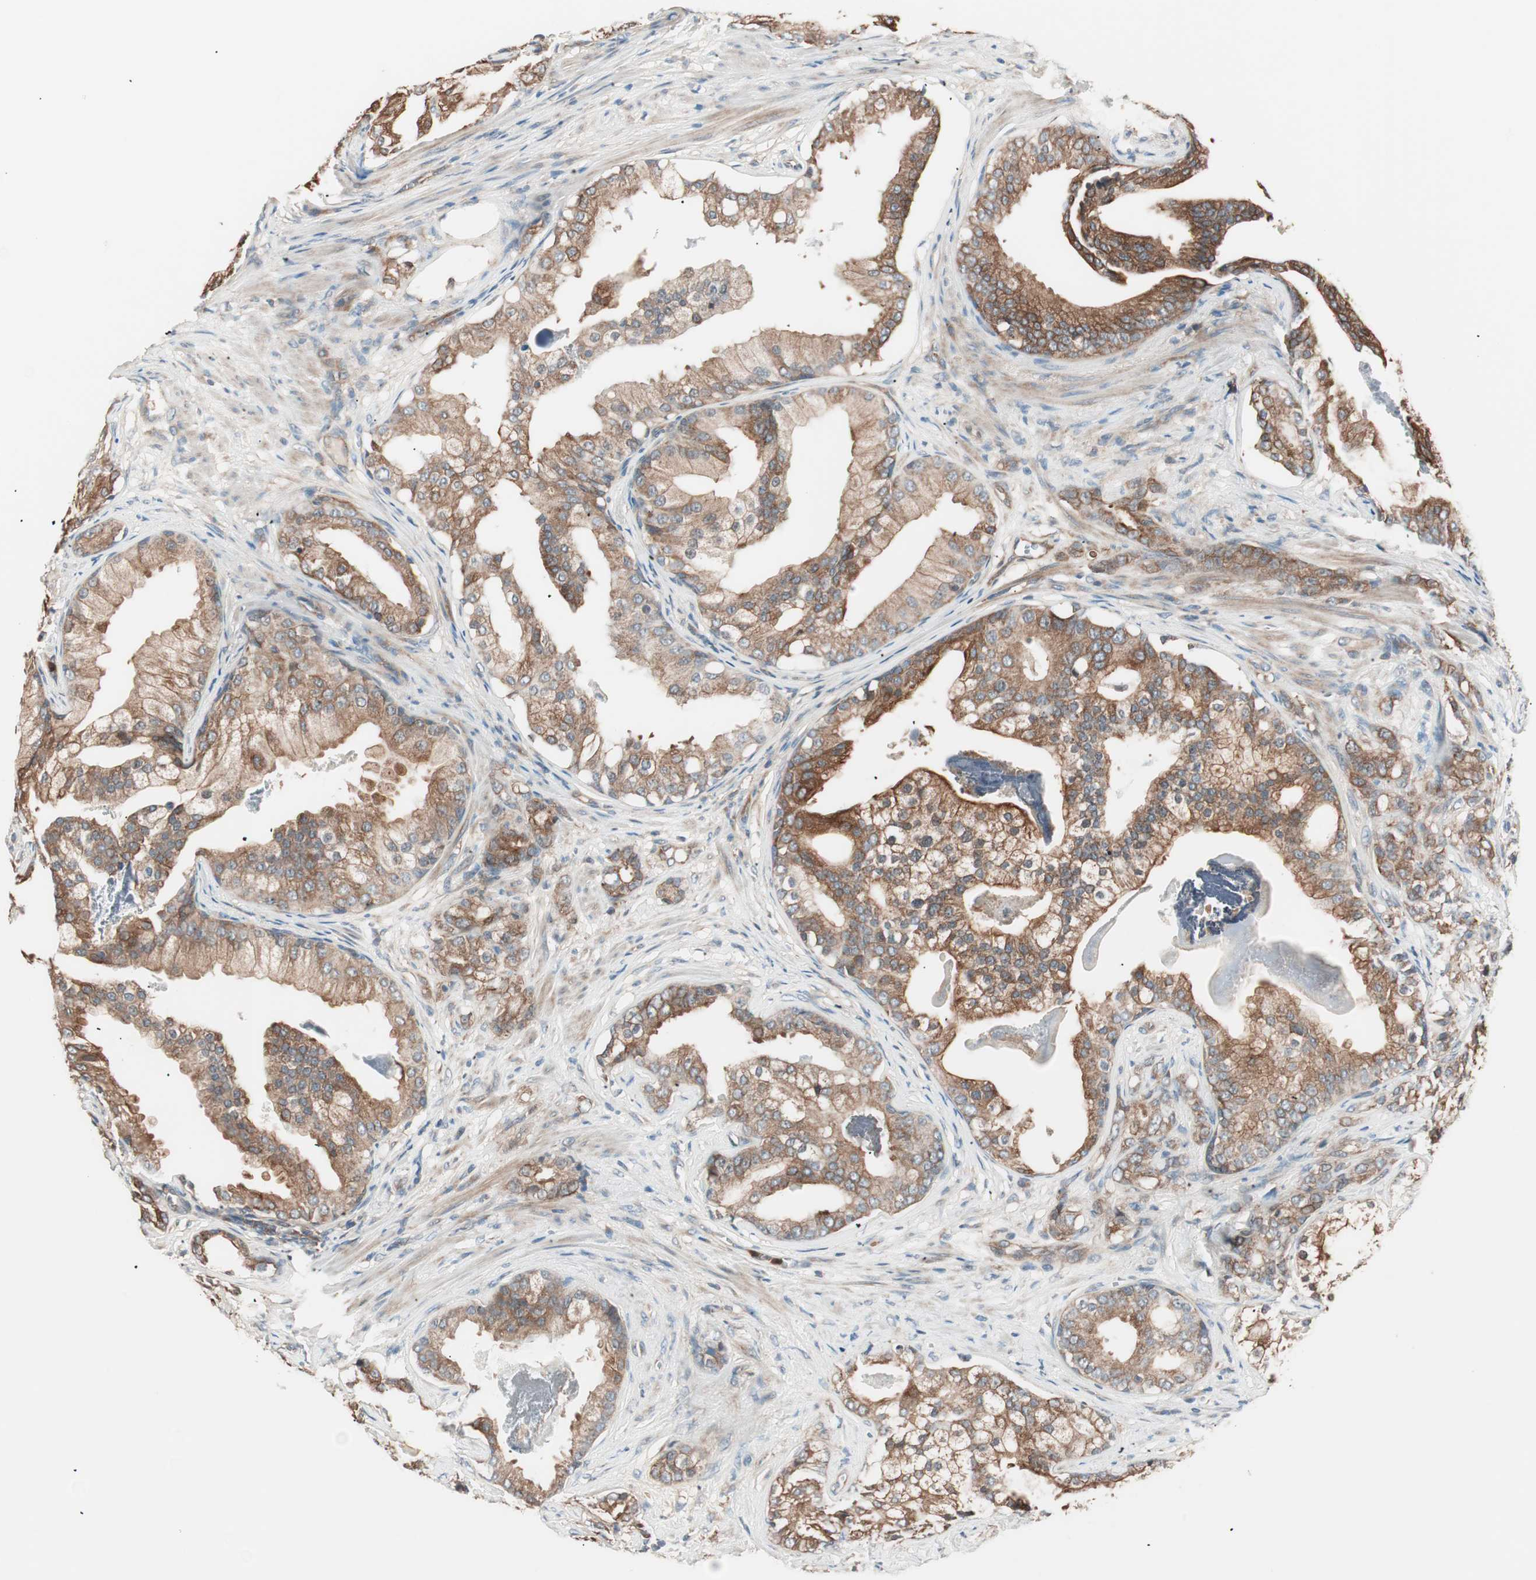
{"staining": {"intensity": "moderate", "quantity": ">75%", "location": "cytoplasmic/membranous"}, "tissue": "prostate cancer", "cell_type": "Tumor cells", "image_type": "cancer", "snomed": [{"axis": "morphology", "description": "Adenocarcinoma, Low grade"}, {"axis": "topography", "description": "Prostate"}], "caption": "The histopathology image exhibits immunohistochemical staining of prostate cancer. There is moderate cytoplasmic/membranous positivity is seen in about >75% of tumor cells.", "gene": "TSG101", "patient": {"sex": "male", "age": 58}}